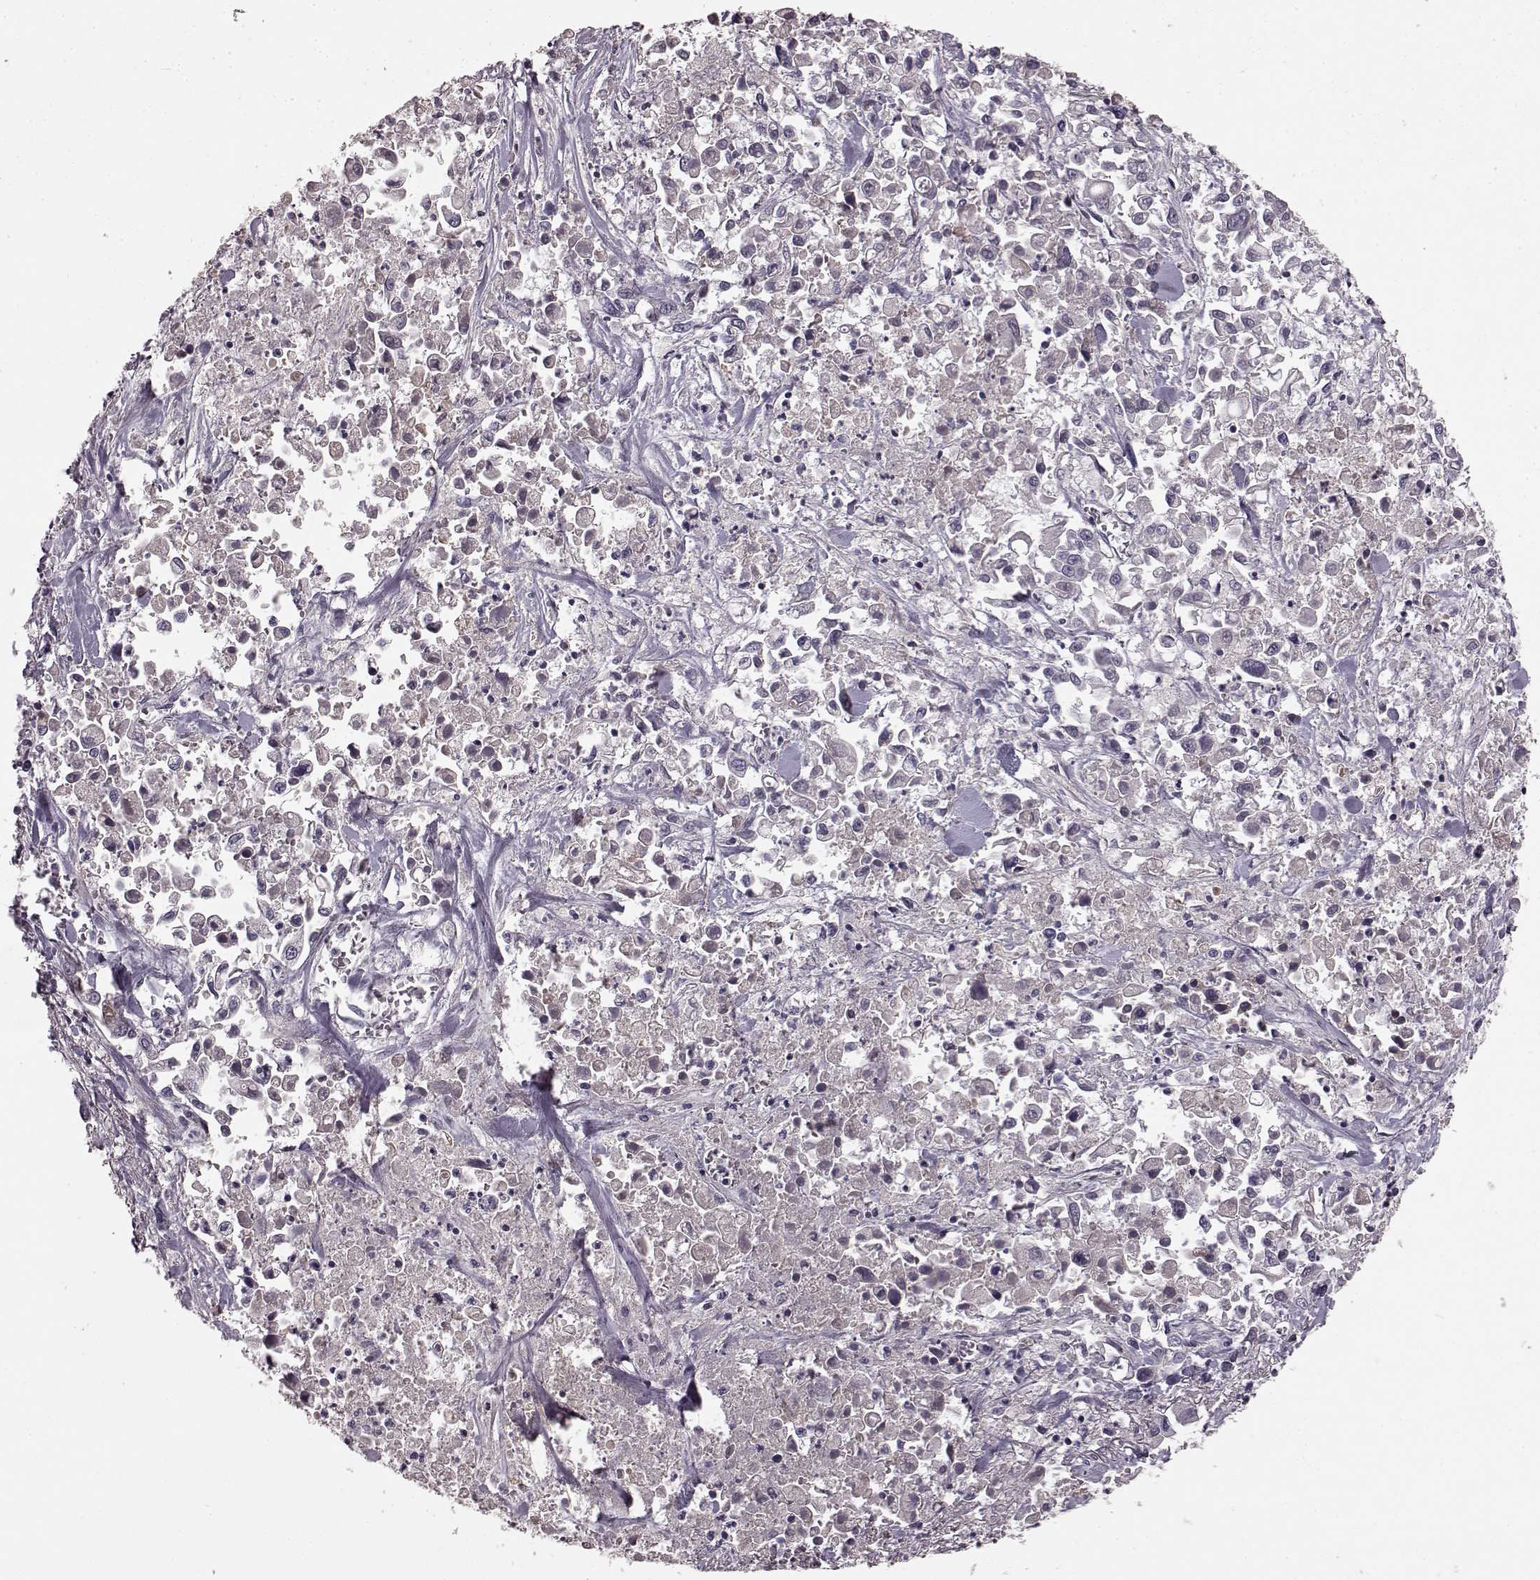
{"staining": {"intensity": "negative", "quantity": "none", "location": "none"}, "tissue": "pancreatic cancer", "cell_type": "Tumor cells", "image_type": "cancer", "snomed": [{"axis": "morphology", "description": "Adenocarcinoma, NOS"}, {"axis": "topography", "description": "Pancreas"}], "caption": "High power microscopy histopathology image of an immunohistochemistry (IHC) image of adenocarcinoma (pancreatic), revealing no significant expression in tumor cells.", "gene": "SLC22A18", "patient": {"sex": "female", "age": 83}}